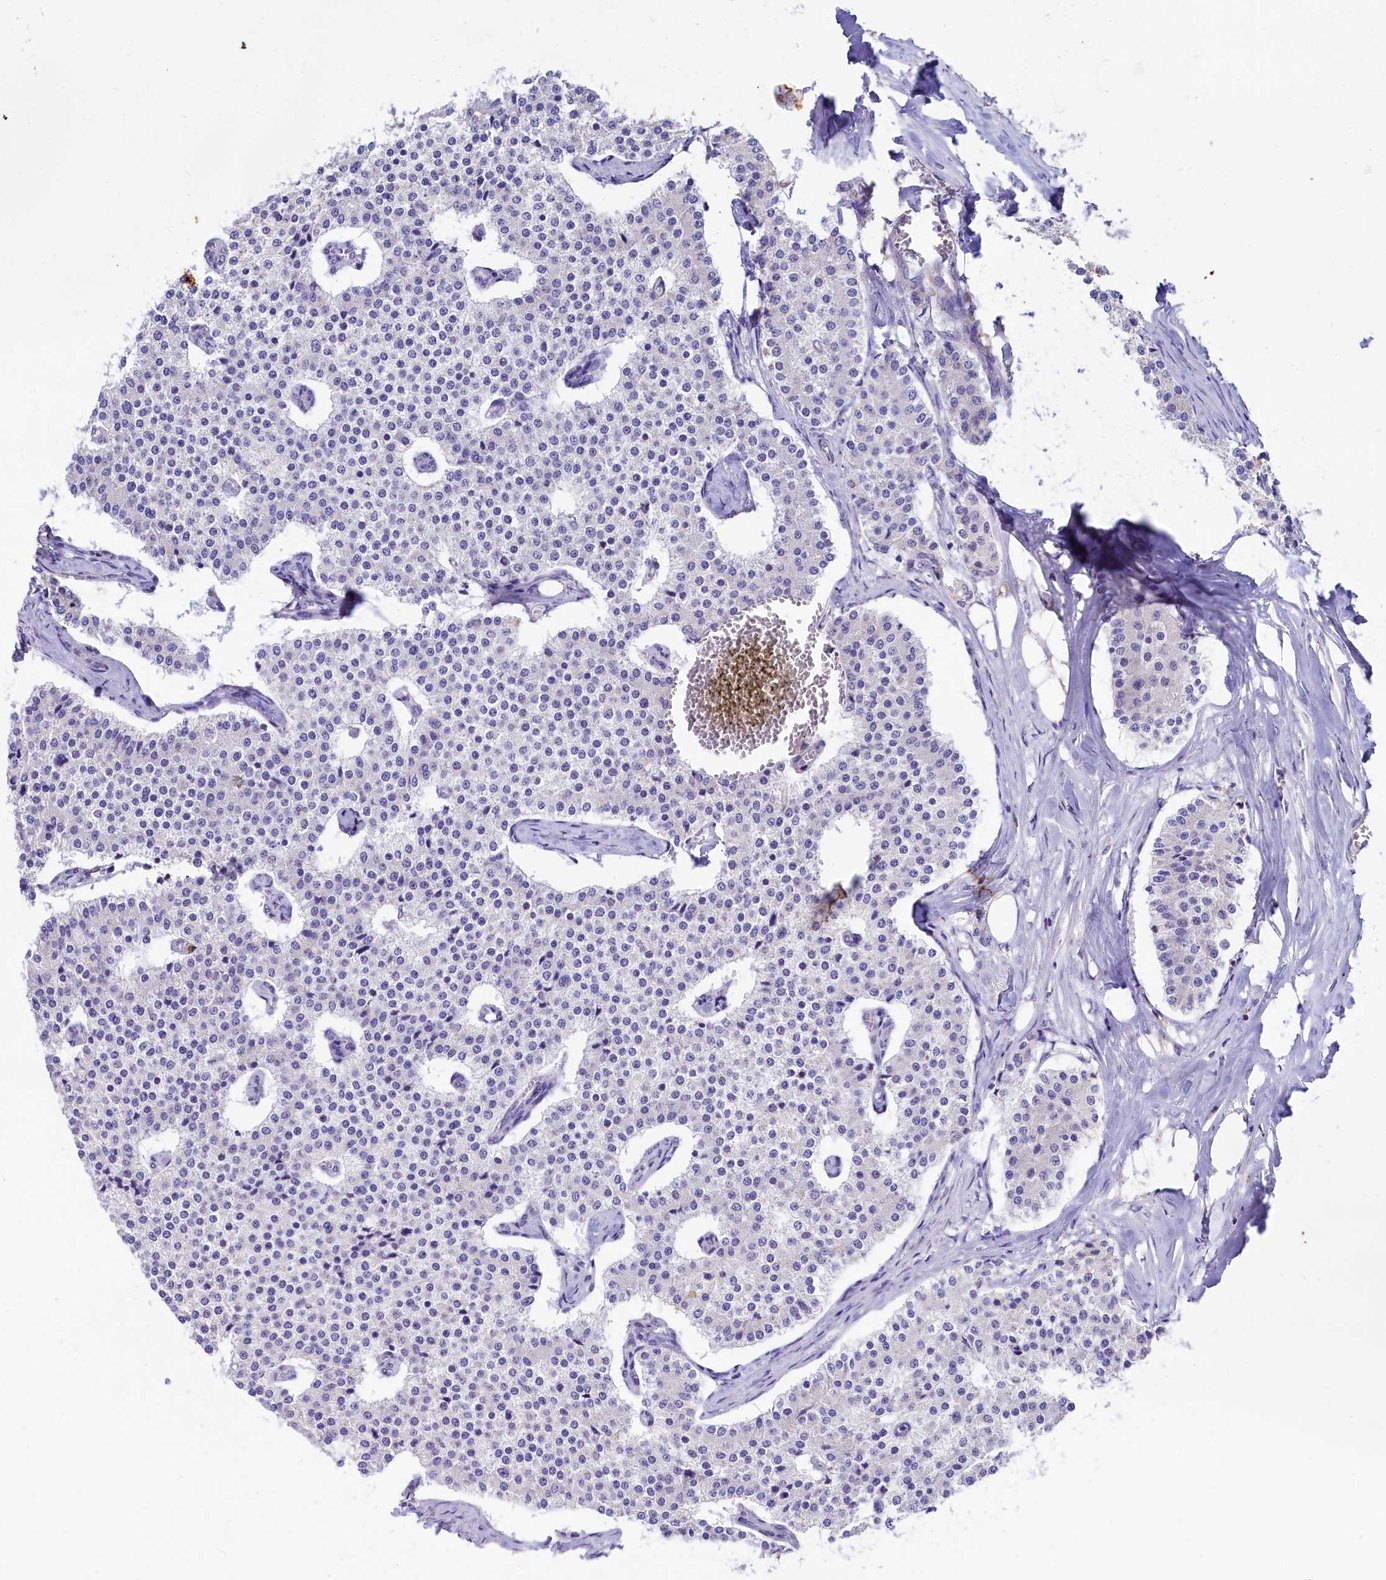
{"staining": {"intensity": "negative", "quantity": "none", "location": "none"}, "tissue": "carcinoid", "cell_type": "Tumor cells", "image_type": "cancer", "snomed": [{"axis": "morphology", "description": "Carcinoid, malignant, NOS"}, {"axis": "topography", "description": "Colon"}], "caption": "Tumor cells are negative for protein expression in human malignant carcinoid.", "gene": "IDH3A", "patient": {"sex": "female", "age": 52}}